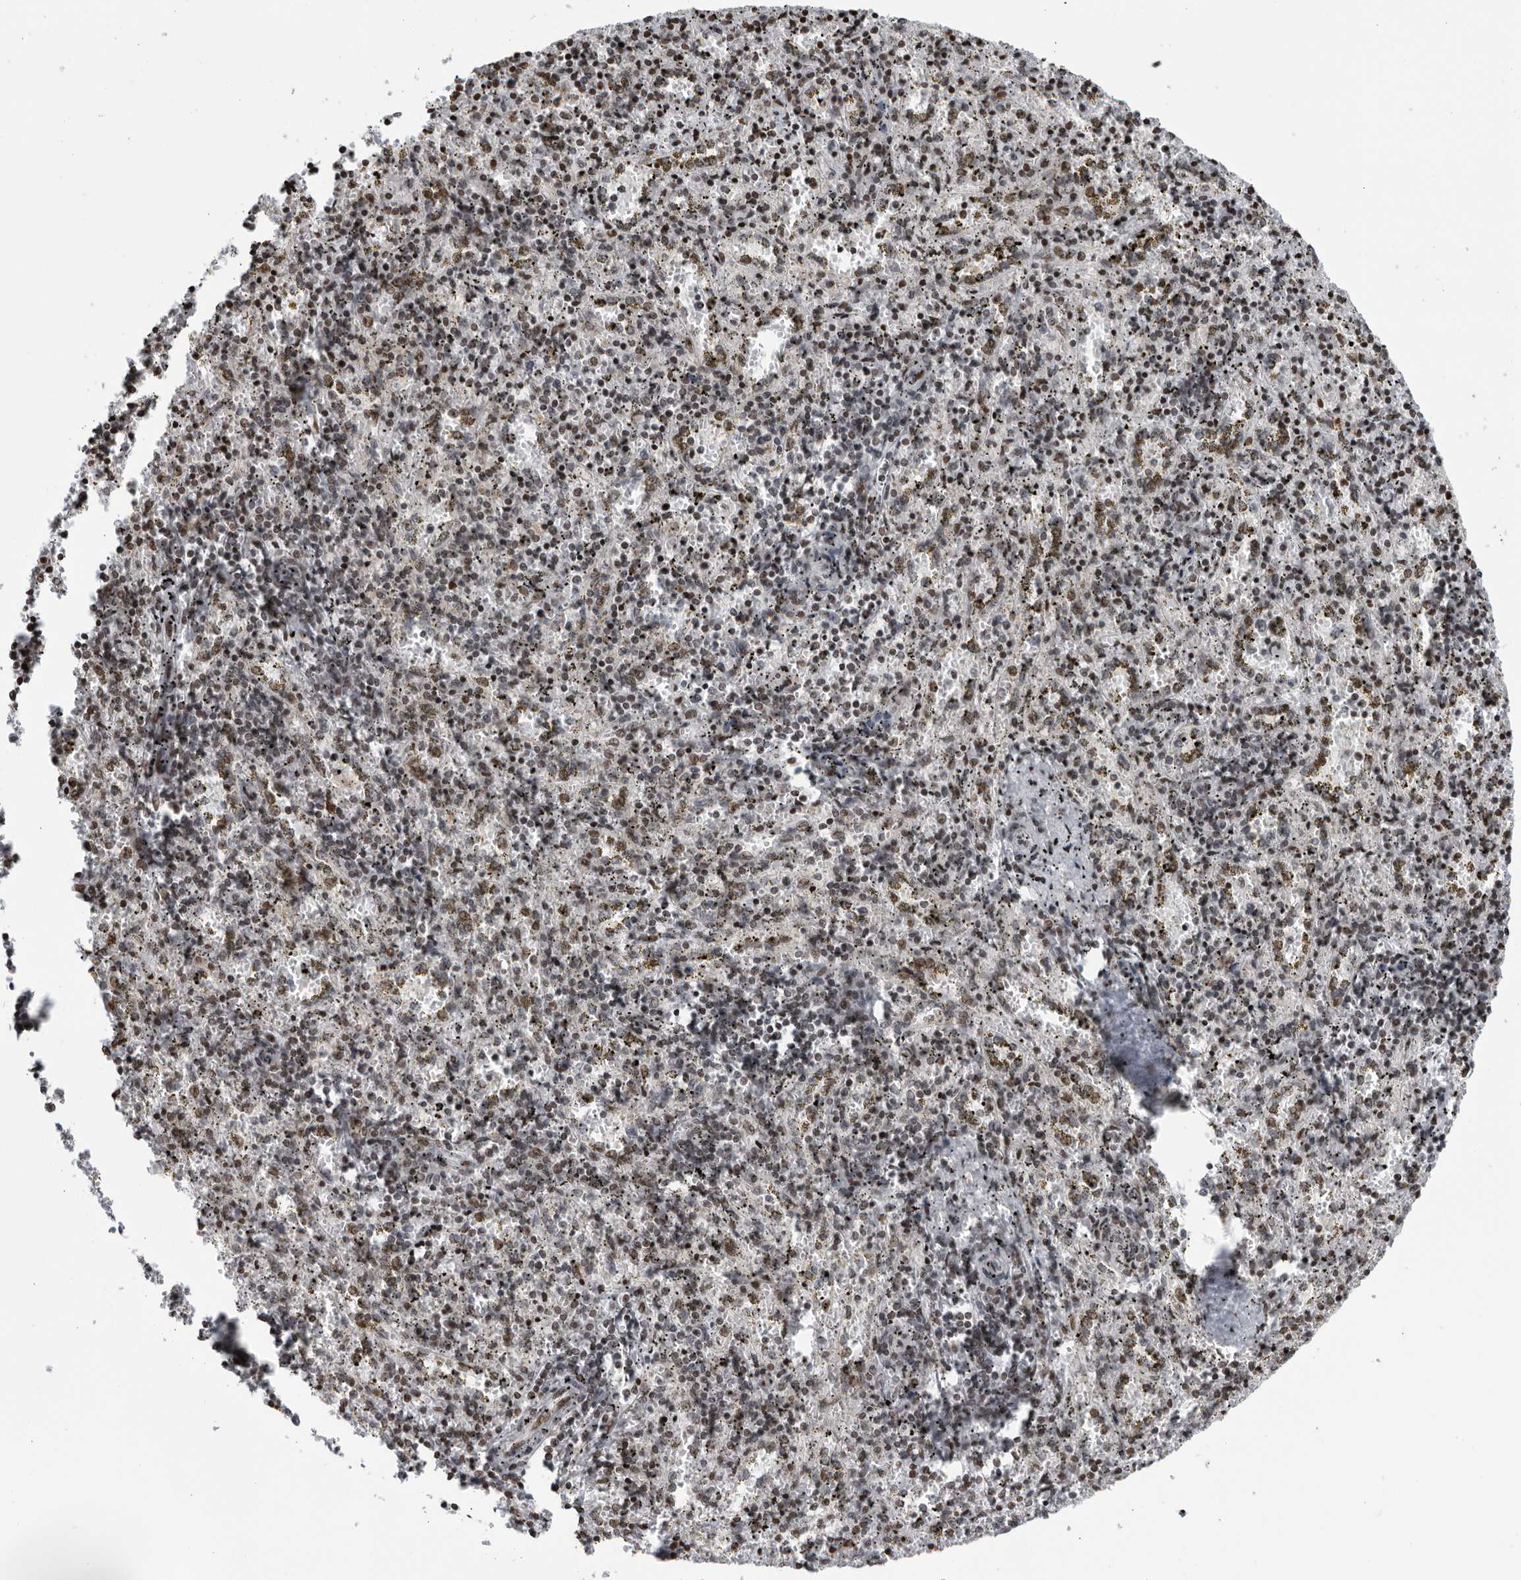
{"staining": {"intensity": "weak", "quantity": "<25%", "location": "cytoplasmic/membranous,nuclear"}, "tissue": "spleen", "cell_type": "Cells in red pulp", "image_type": "normal", "snomed": [{"axis": "morphology", "description": "Normal tissue, NOS"}, {"axis": "topography", "description": "Spleen"}], "caption": "Cells in red pulp are negative for brown protein staining in benign spleen. The staining was performed using DAB to visualize the protein expression in brown, while the nuclei were stained in blue with hematoxylin (Magnification: 20x).", "gene": "DTL", "patient": {"sex": "male", "age": 11}}